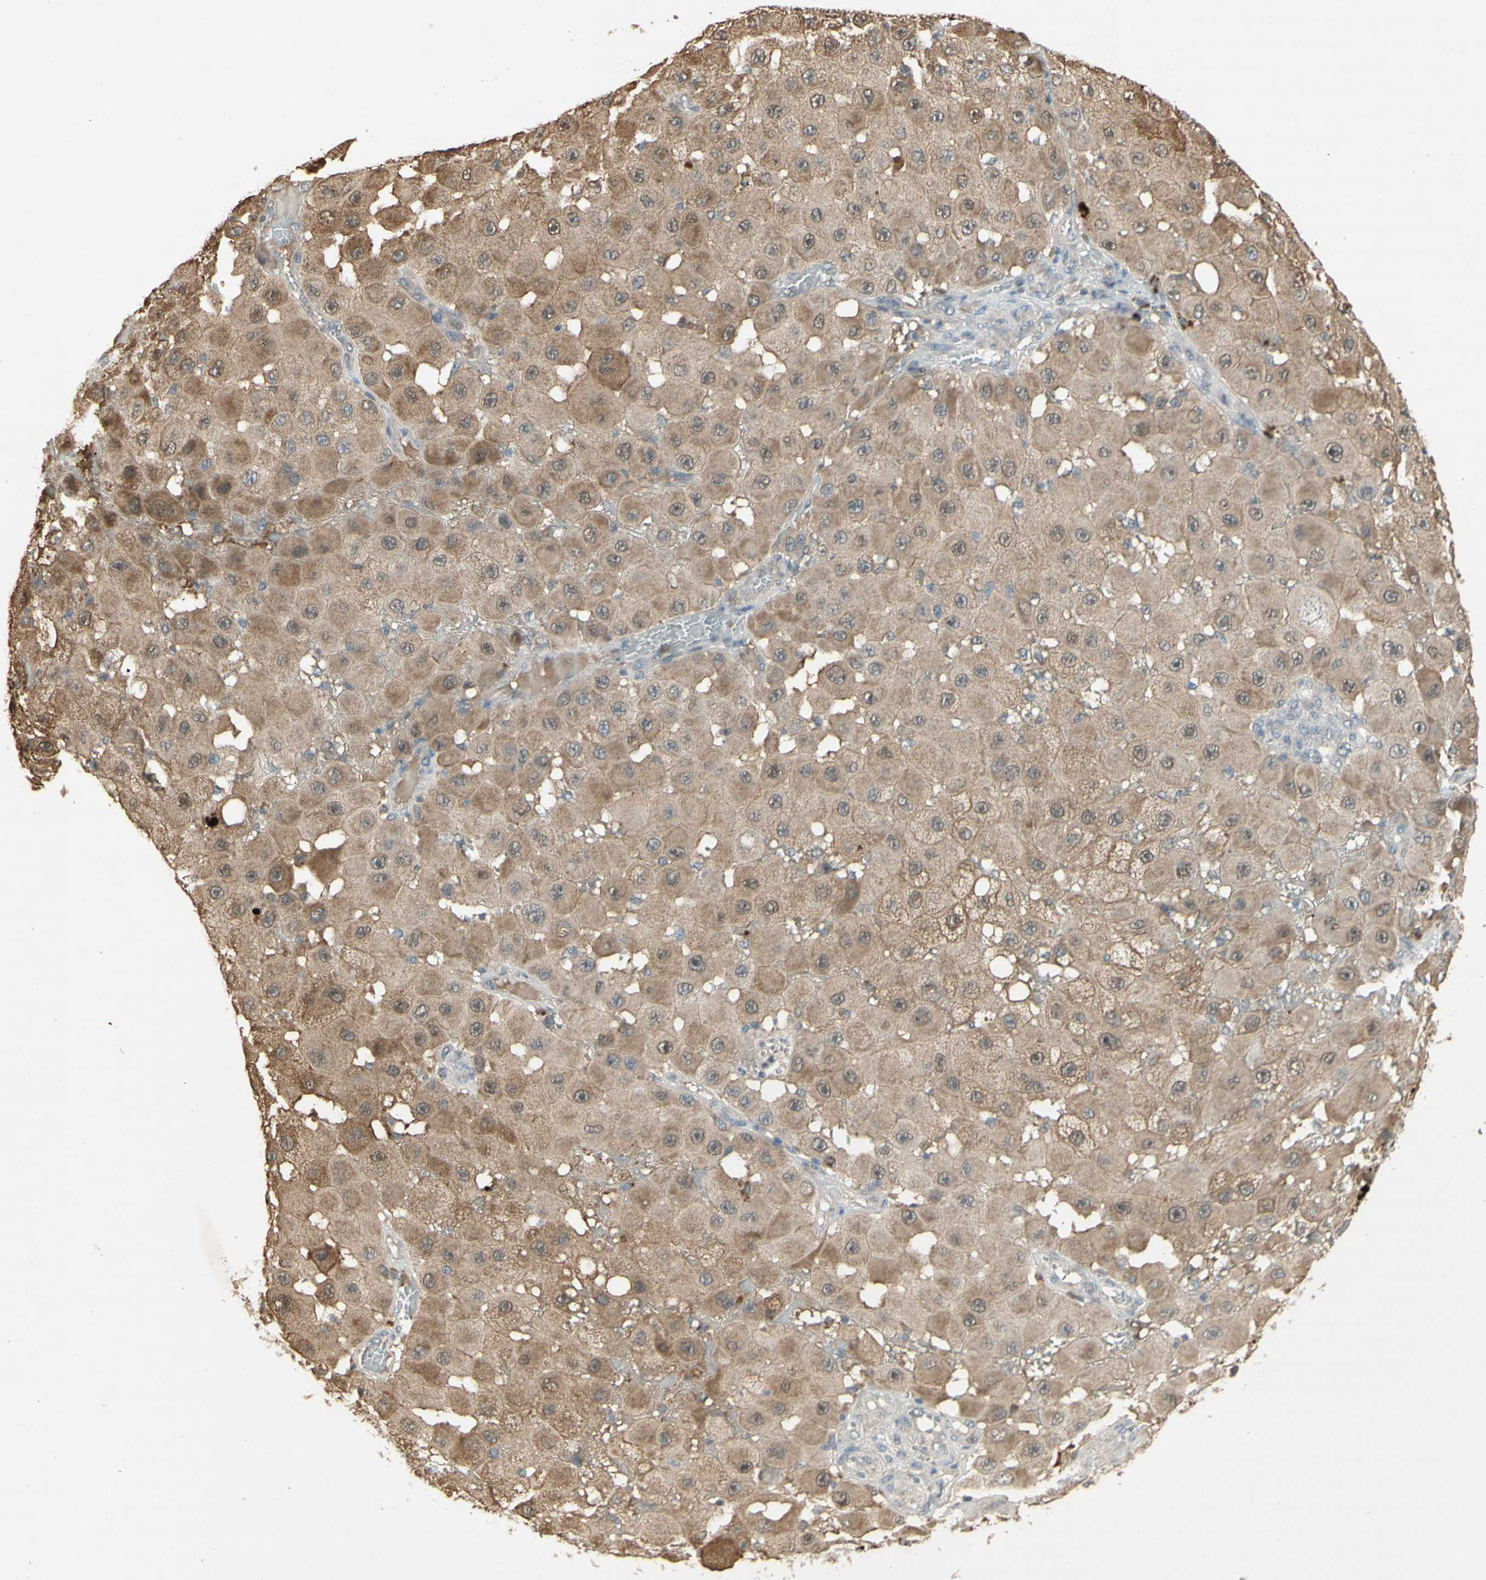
{"staining": {"intensity": "weak", "quantity": ">75%", "location": "cytoplasmic/membranous"}, "tissue": "melanoma", "cell_type": "Tumor cells", "image_type": "cancer", "snomed": [{"axis": "morphology", "description": "Malignant melanoma, NOS"}, {"axis": "topography", "description": "Skin"}], "caption": "Malignant melanoma tissue exhibits weak cytoplasmic/membranous positivity in approximately >75% of tumor cells", "gene": "NRG4", "patient": {"sex": "female", "age": 81}}